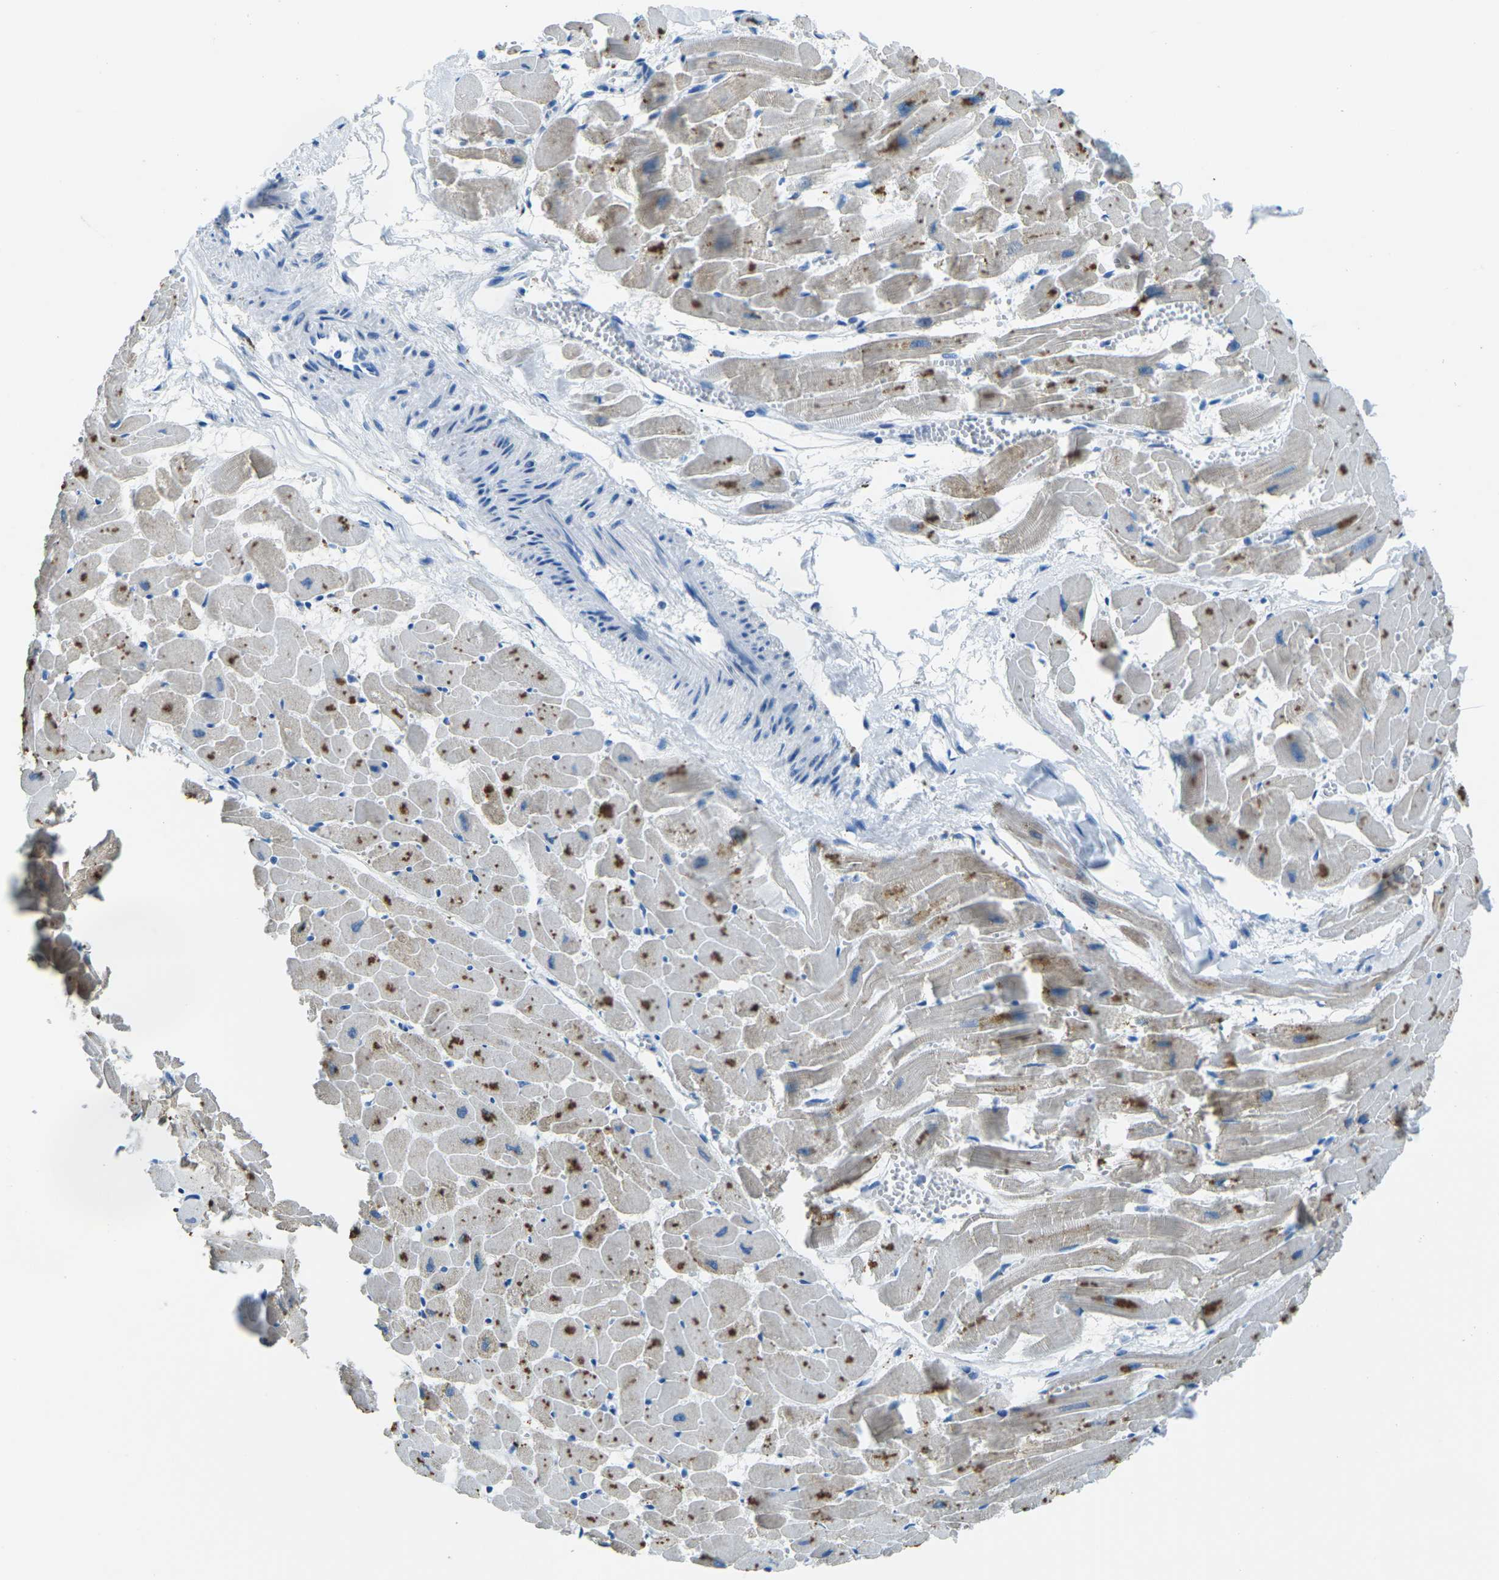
{"staining": {"intensity": "moderate", "quantity": "25%-75%", "location": "cytoplasmic/membranous"}, "tissue": "heart muscle", "cell_type": "Cardiomyocytes", "image_type": "normal", "snomed": [{"axis": "morphology", "description": "Normal tissue, NOS"}, {"axis": "topography", "description": "Heart"}], "caption": "Moderate cytoplasmic/membranous staining for a protein is appreciated in about 25%-75% of cardiomyocytes of normal heart muscle using immunohistochemistry.", "gene": "MYH8", "patient": {"sex": "female", "age": 19}}